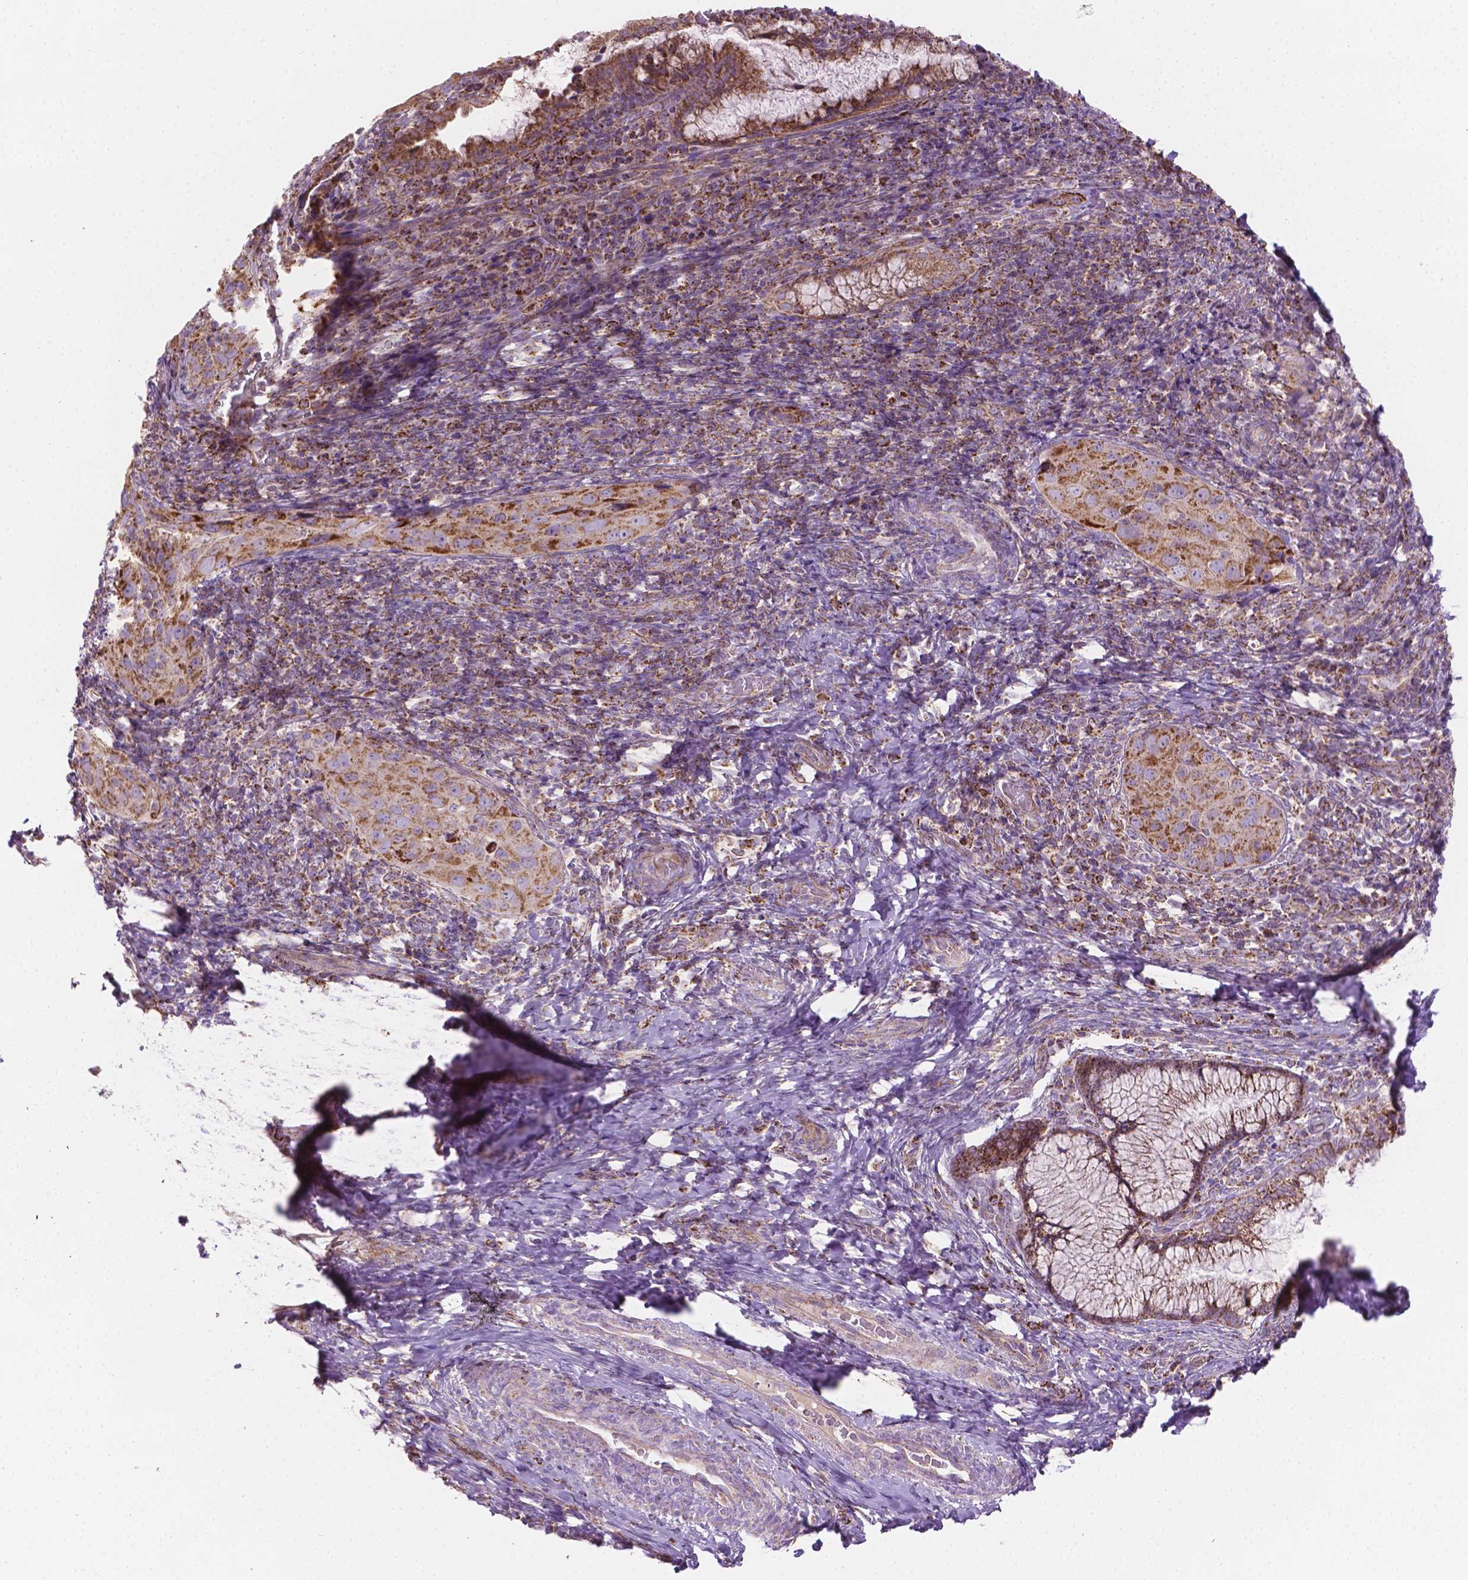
{"staining": {"intensity": "moderate", "quantity": ">75%", "location": "cytoplasmic/membranous"}, "tissue": "cervical cancer", "cell_type": "Tumor cells", "image_type": "cancer", "snomed": [{"axis": "morphology", "description": "Normal tissue, NOS"}, {"axis": "morphology", "description": "Squamous cell carcinoma, NOS"}, {"axis": "topography", "description": "Cervix"}], "caption": "Moderate cytoplasmic/membranous staining for a protein is present in approximately >75% of tumor cells of squamous cell carcinoma (cervical) using immunohistochemistry.", "gene": "PIBF1", "patient": {"sex": "female", "age": 51}}